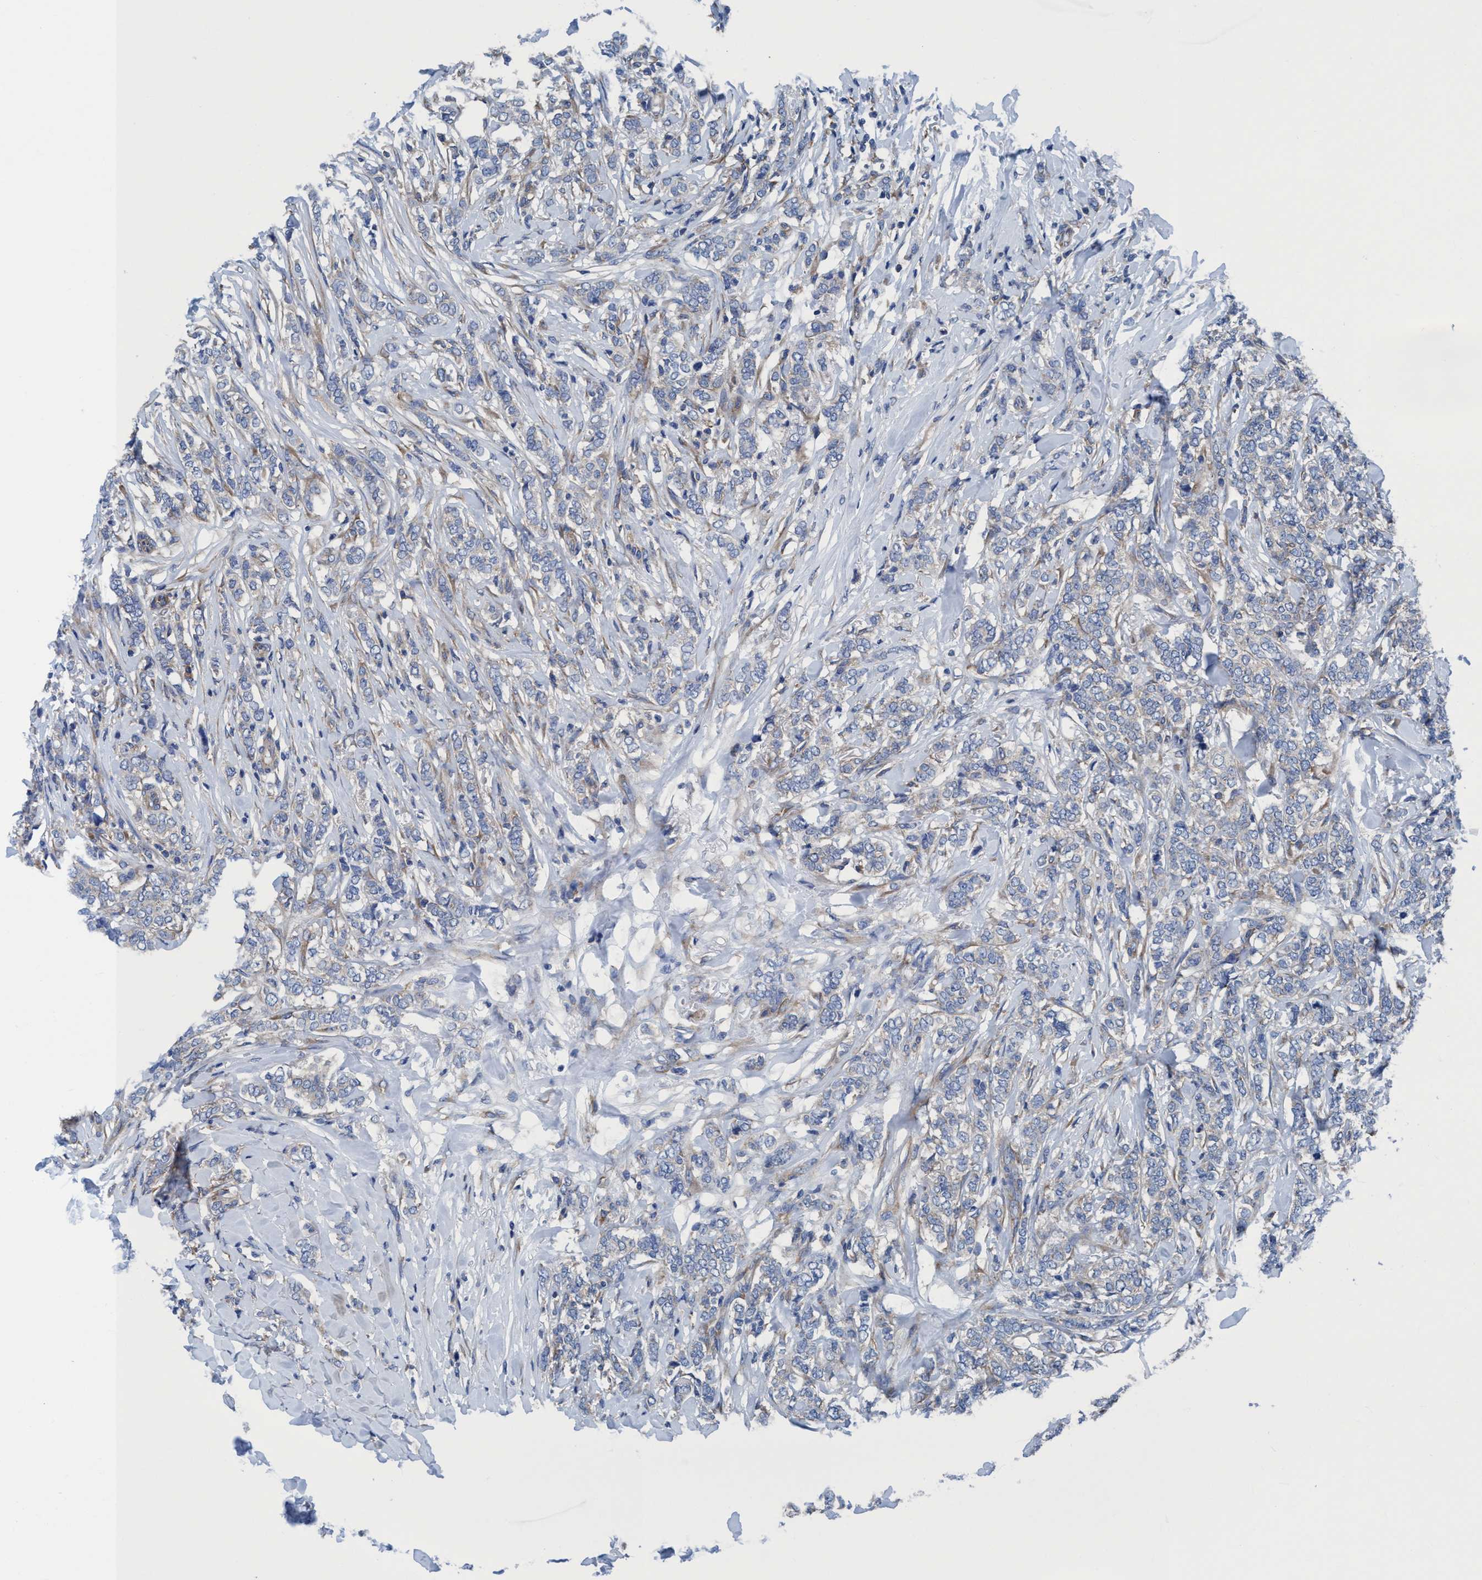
{"staining": {"intensity": "negative", "quantity": "none", "location": "none"}, "tissue": "breast cancer", "cell_type": "Tumor cells", "image_type": "cancer", "snomed": [{"axis": "morphology", "description": "Lobular carcinoma"}, {"axis": "topography", "description": "Skin"}, {"axis": "topography", "description": "Breast"}], "caption": "Tumor cells show no significant protein positivity in lobular carcinoma (breast). (Immunohistochemistry (ihc), brightfield microscopy, high magnification).", "gene": "NMT1", "patient": {"sex": "female", "age": 46}}